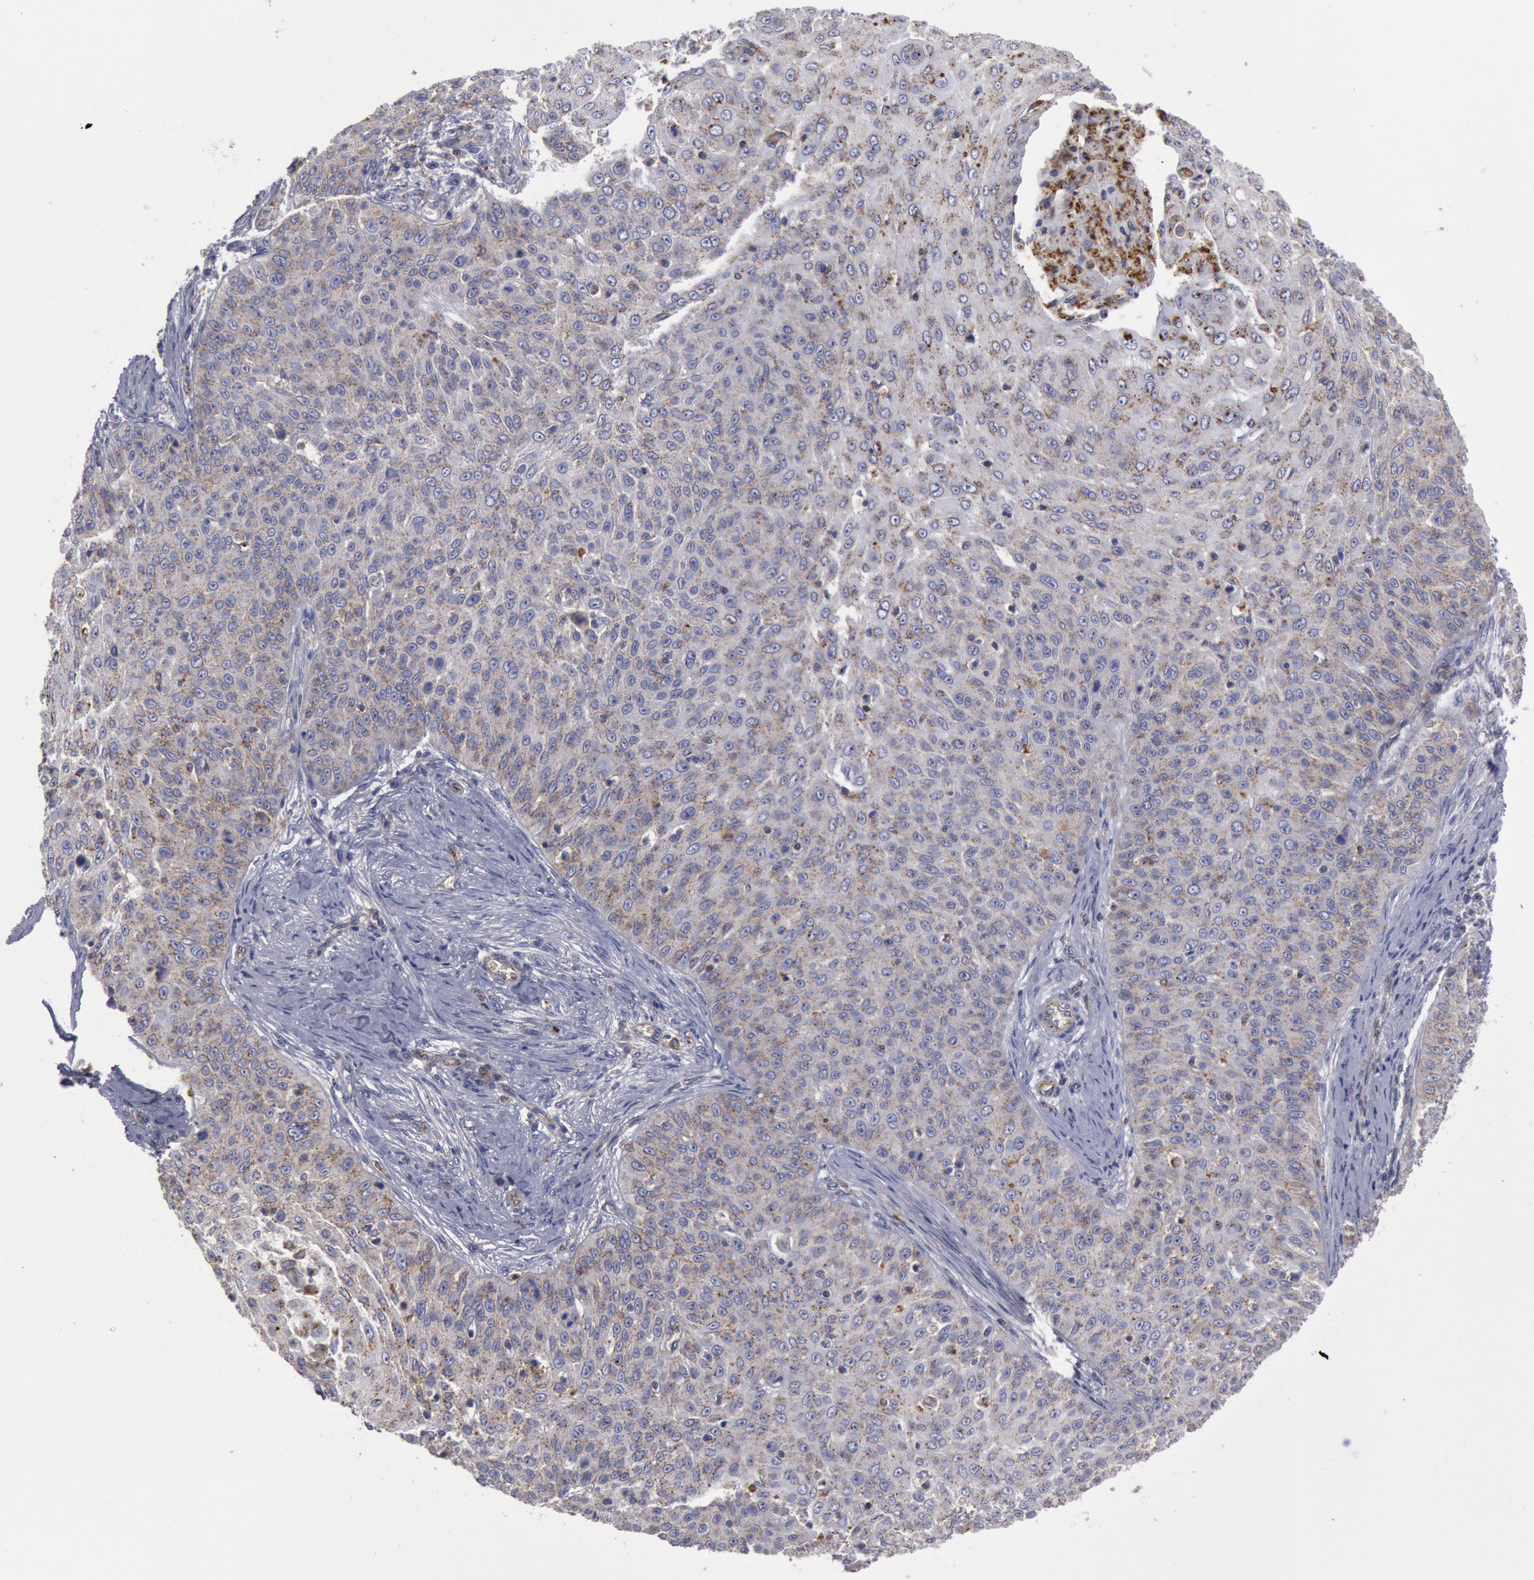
{"staining": {"intensity": "negative", "quantity": "none", "location": "none"}, "tissue": "skin cancer", "cell_type": "Tumor cells", "image_type": "cancer", "snomed": [{"axis": "morphology", "description": "Squamous cell carcinoma, NOS"}, {"axis": "topography", "description": "Skin"}], "caption": "An image of human skin cancer is negative for staining in tumor cells.", "gene": "FLOT1", "patient": {"sex": "male", "age": 82}}